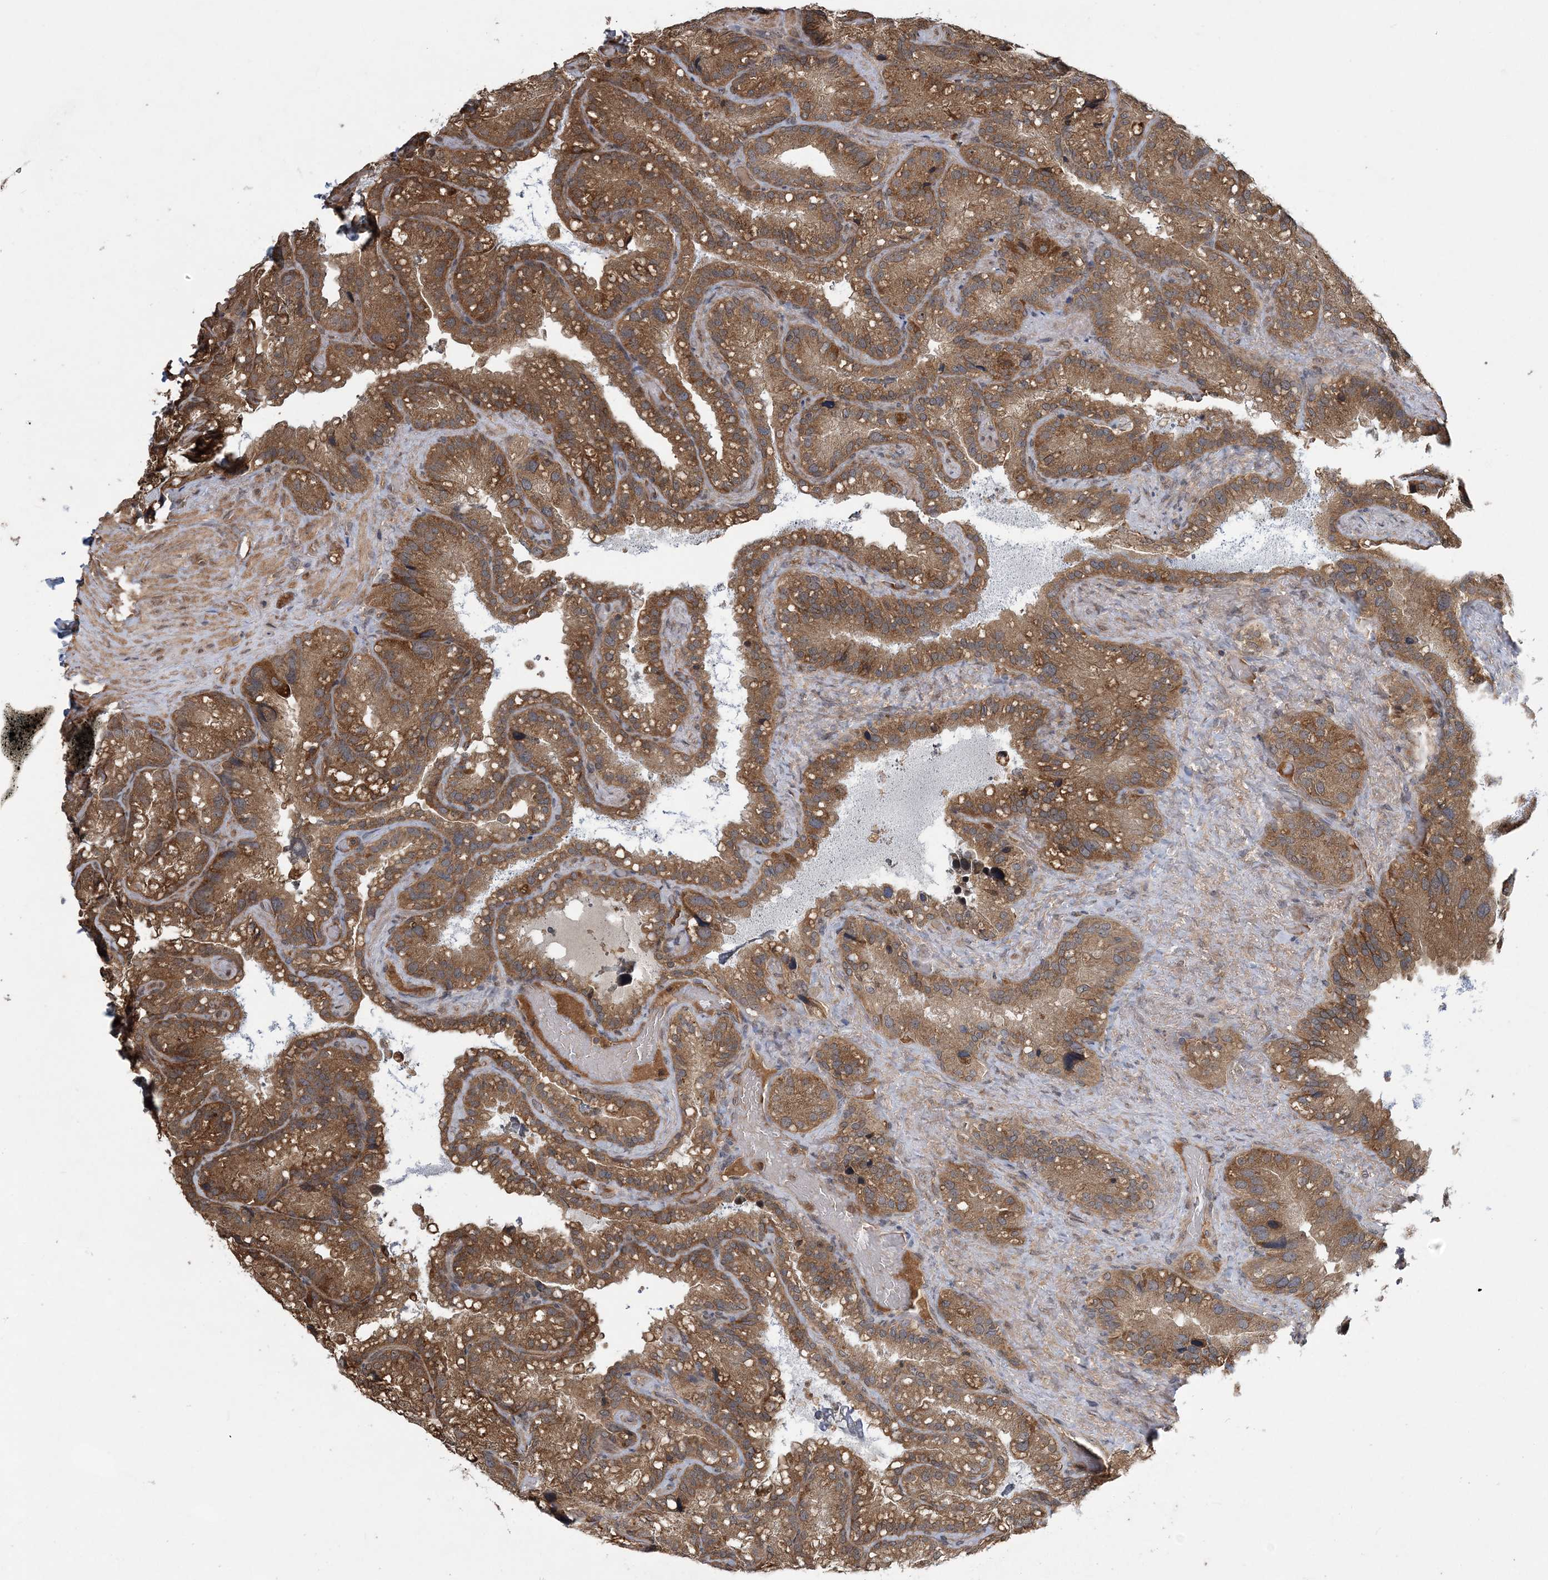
{"staining": {"intensity": "strong", "quantity": ">75%", "location": "cytoplasmic/membranous"}, "tissue": "seminal vesicle", "cell_type": "Glandular cells", "image_type": "normal", "snomed": [{"axis": "morphology", "description": "Normal tissue, NOS"}, {"axis": "topography", "description": "Prostate"}, {"axis": "topography", "description": "Seminal veicle"}], "caption": "Immunohistochemical staining of unremarkable human seminal vesicle reveals strong cytoplasmic/membranous protein staining in about >75% of glandular cells.", "gene": "HMGCS1", "patient": {"sex": "male", "age": 68}}